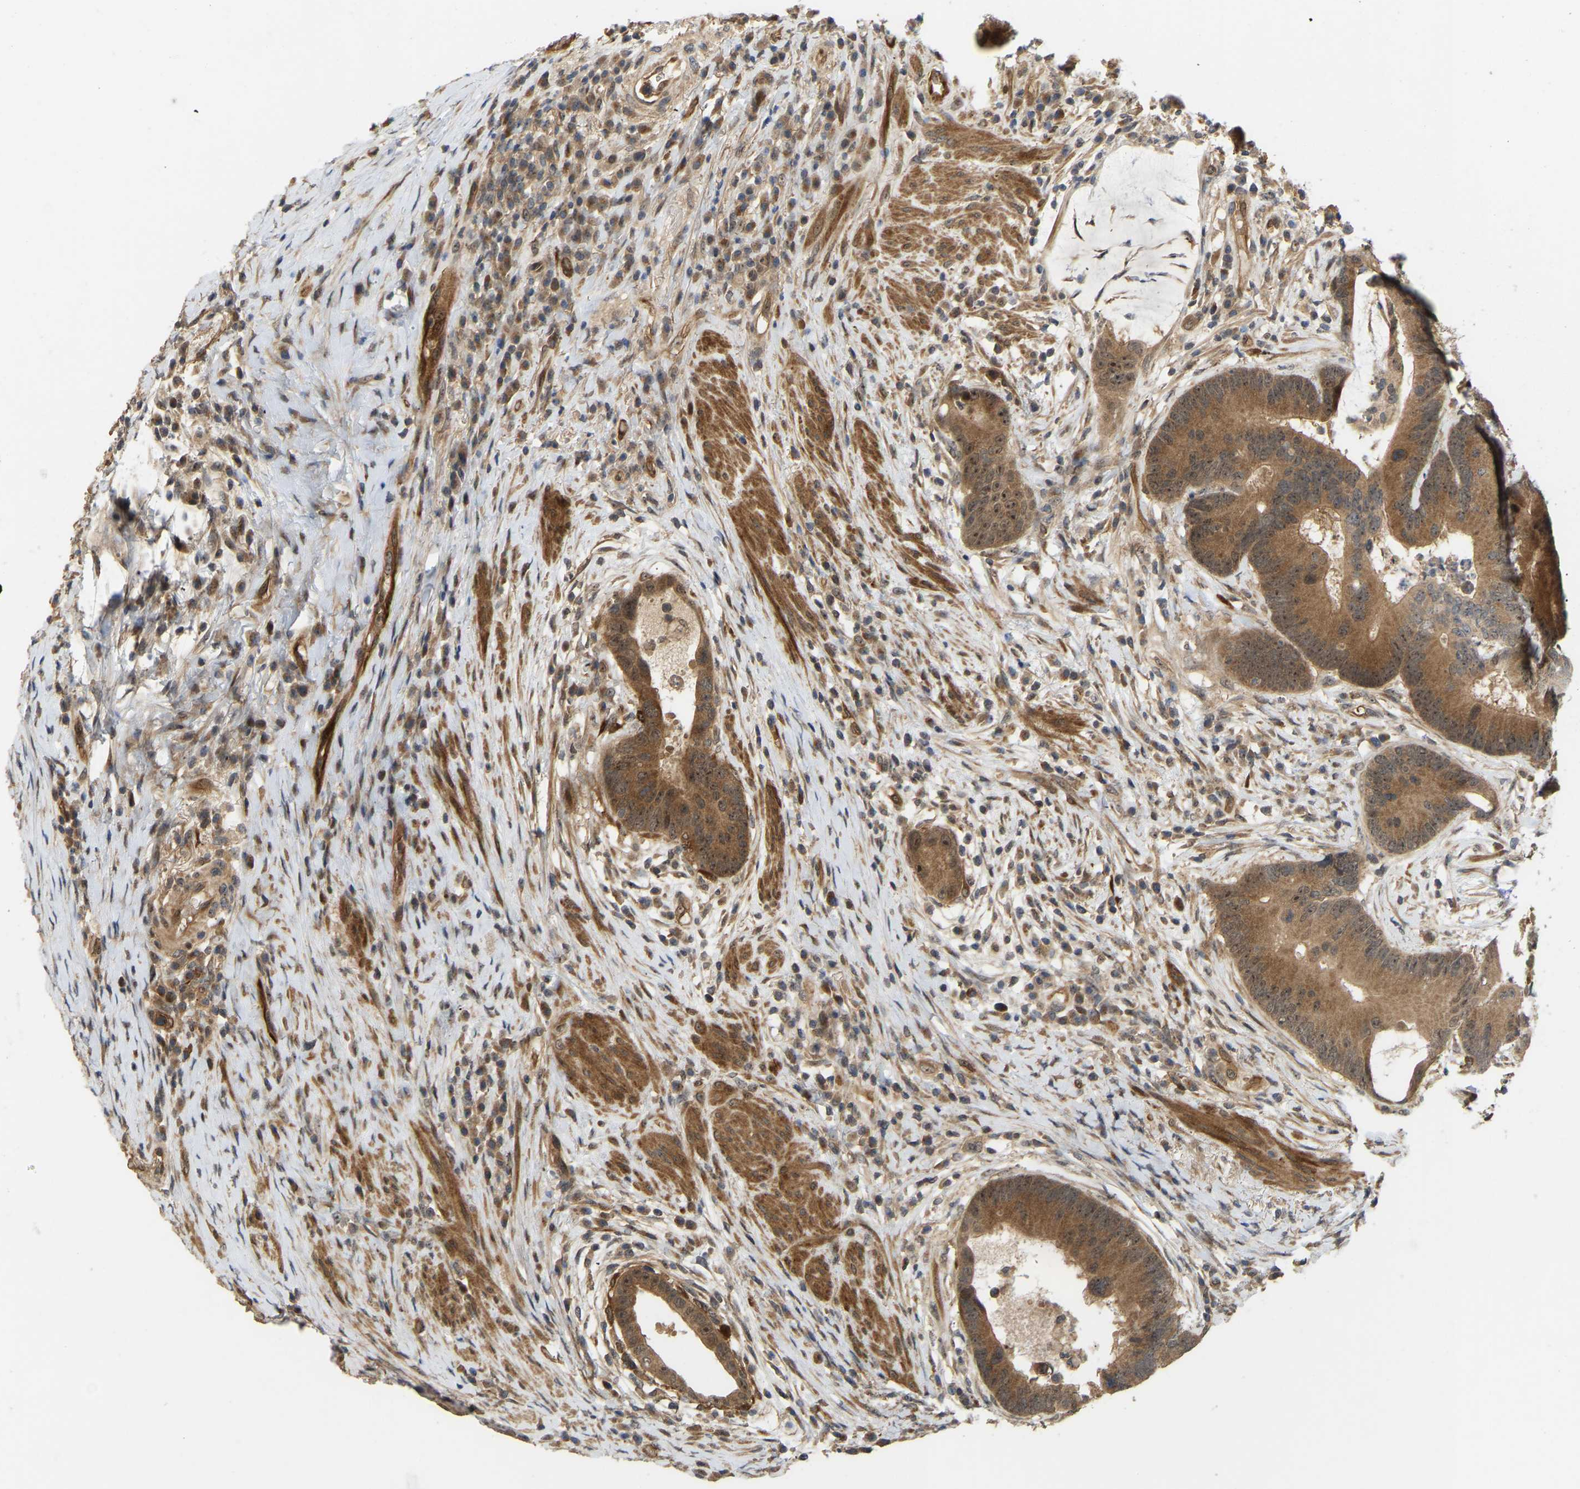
{"staining": {"intensity": "moderate", "quantity": ">75%", "location": "cytoplasmic/membranous,nuclear"}, "tissue": "colorectal cancer", "cell_type": "Tumor cells", "image_type": "cancer", "snomed": [{"axis": "morphology", "description": "Adenocarcinoma, NOS"}, {"axis": "topography", "description": "Rectum"}], "caption": "The micrograph demonstrates staining of colorectal adenocarcinoma, revealing moderate cytoplasmic/membranous and nuclear protein staining (brown color) within tumor cells.", "gene": "LIMK2", "patient": {"sex": "female", "age": 89}}